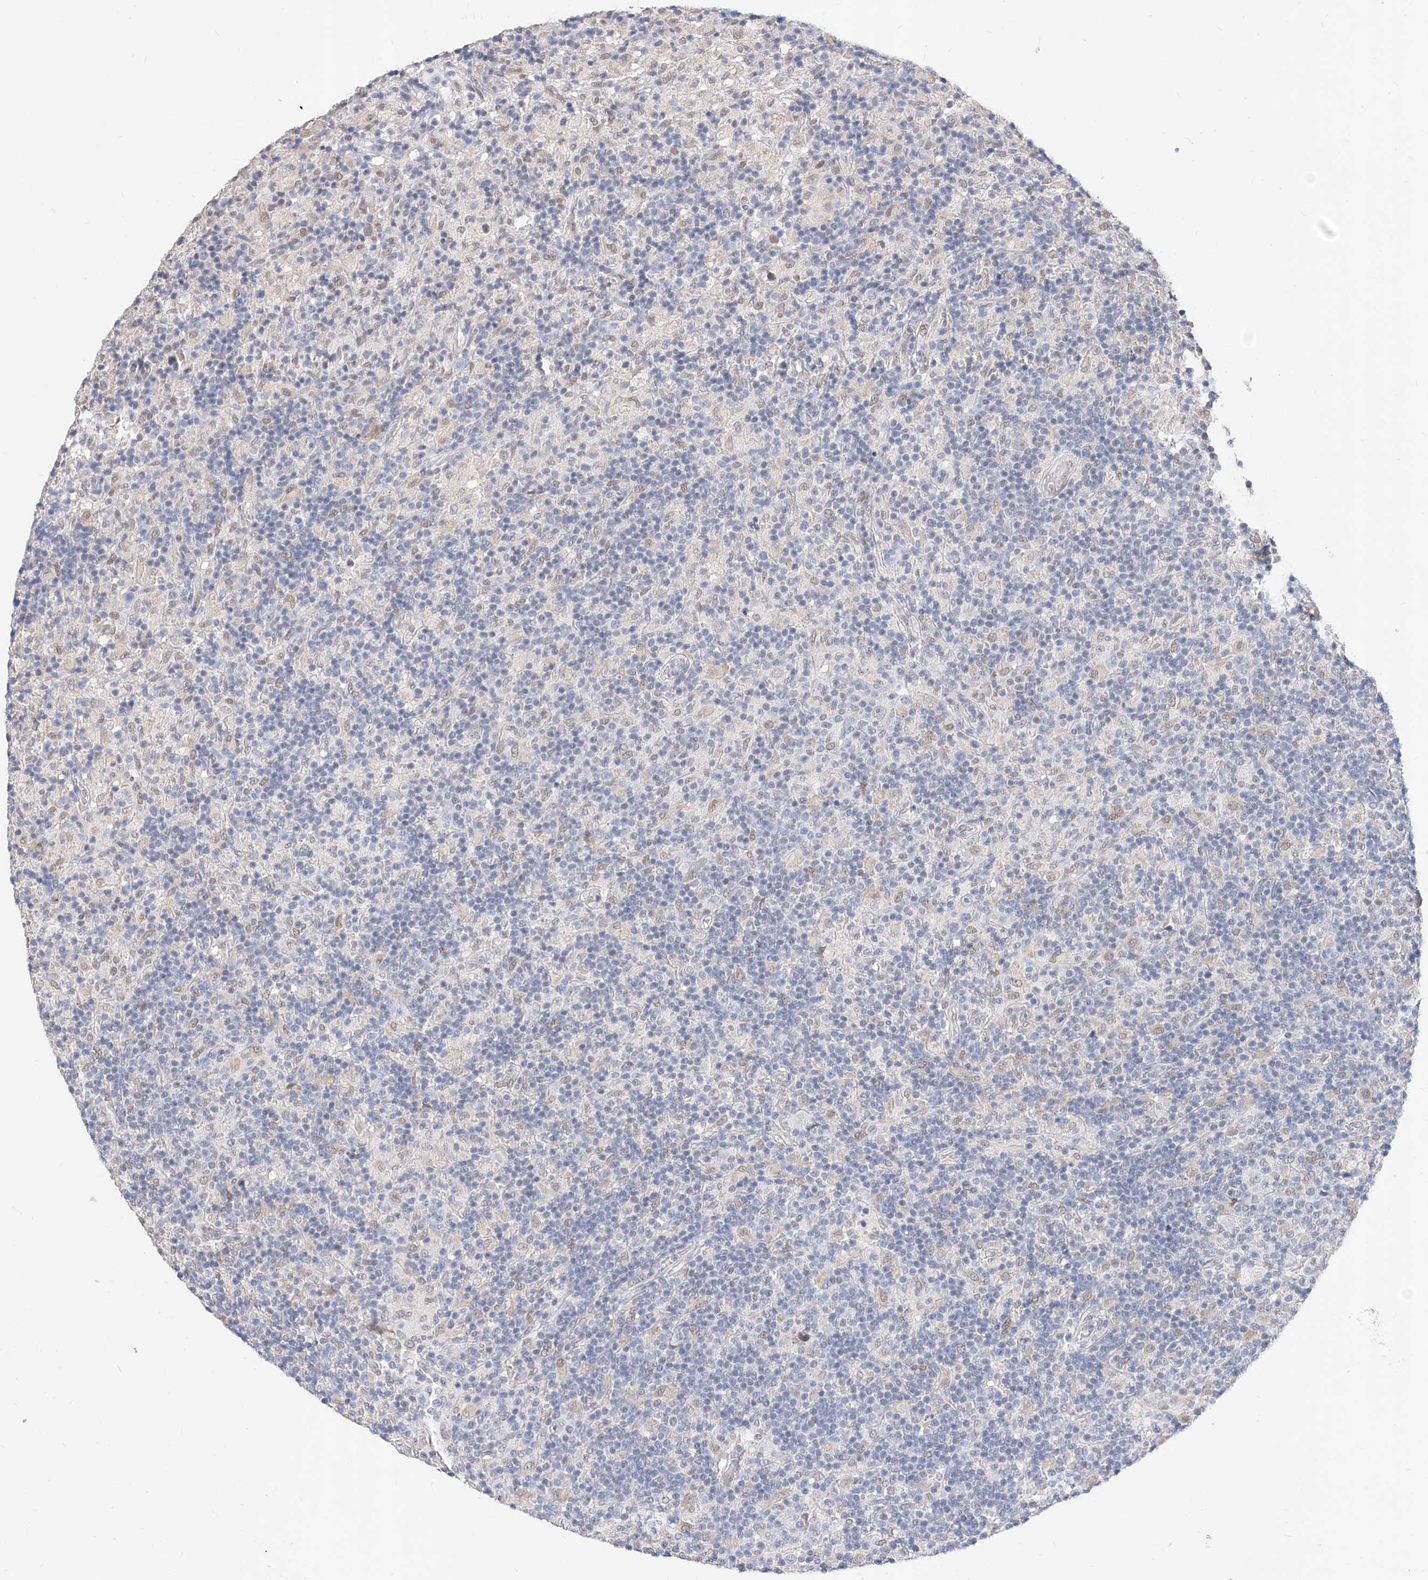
{"staining": {"intensity": "negative", "quantity": "none", "location": "none"}, "tissue": "lymphoma", "cell_type": "Tumor cells", "image_type": "cancer", "snomed": [{"axis": "morphology", "description": "Hodgkin's disease, NOS"}, {"axis": "topography", "description": "Lymph node"}], "caption": "There is no significant expression in tumor cells of lymphoma.", "gene": "KCNJ1", "patient": {"sex": "male", "age": 70}}